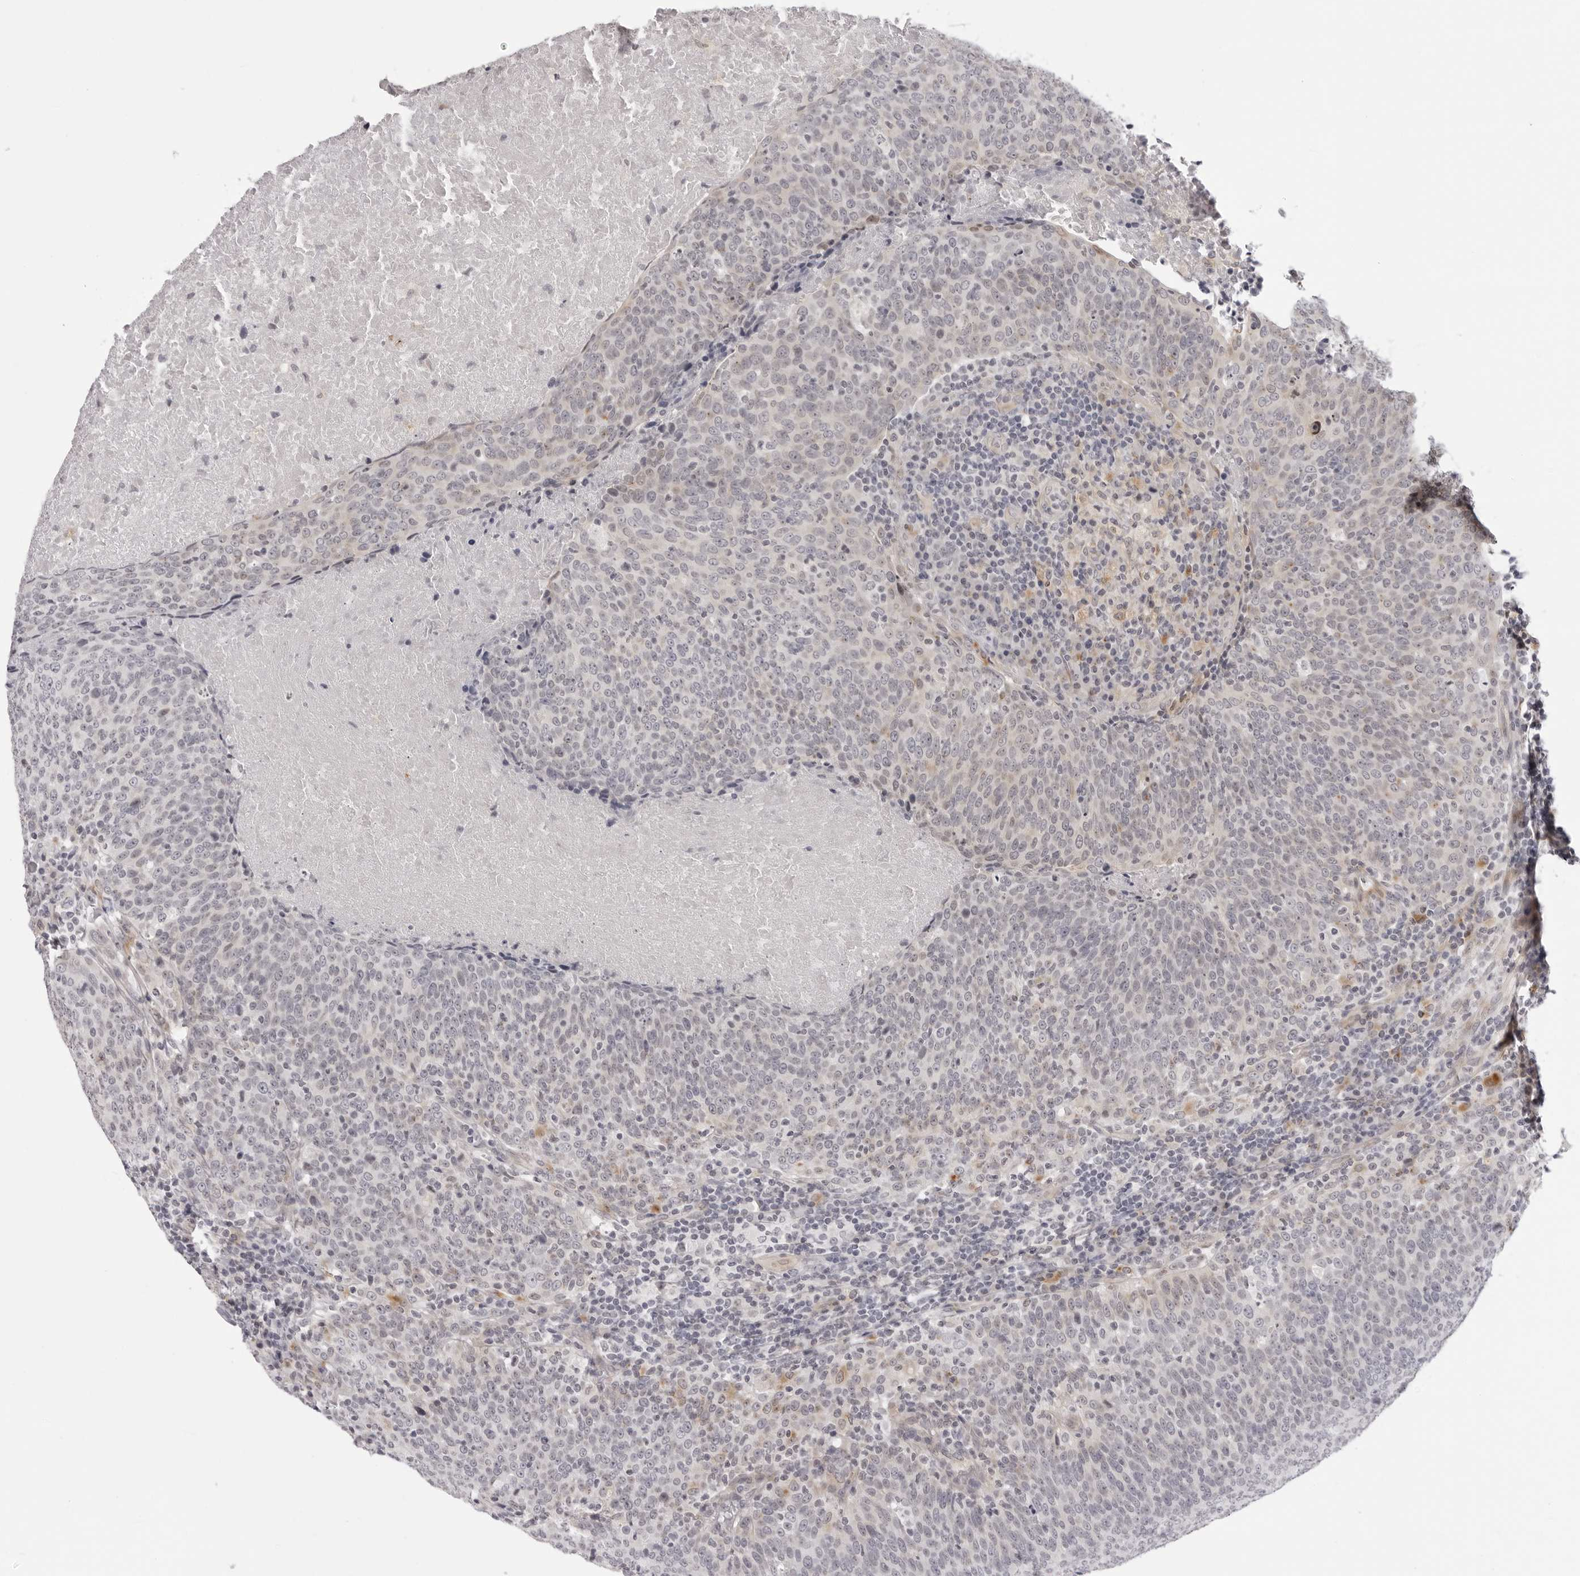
{"staining": {"intensity": "weak", "quantity": "<25%", "location": "cytoplasmic/membranous"}, "tissue": "head and neck cancer", "cell_type": "Tumor cells", "image_type": "cancer", "snomed": [{"axis": "morphology", "description": "Squamous cell carcinoma, NOS"}, {"axis": "morphology", "description": "Squamous cell carcinoma, metastatic, NOS"}, {"axis": "topography", "description": "Lymph node"}, {"axis": "topography", "description": "Head-Neck"}], "caption": "The photomicrograph demonstrates no significant staining in tumor cells of head and neck cancer (metastatic squamous cell carcinoma).", "gene": "SUGCT", "patient": {"sex": "male", "age": 62}}